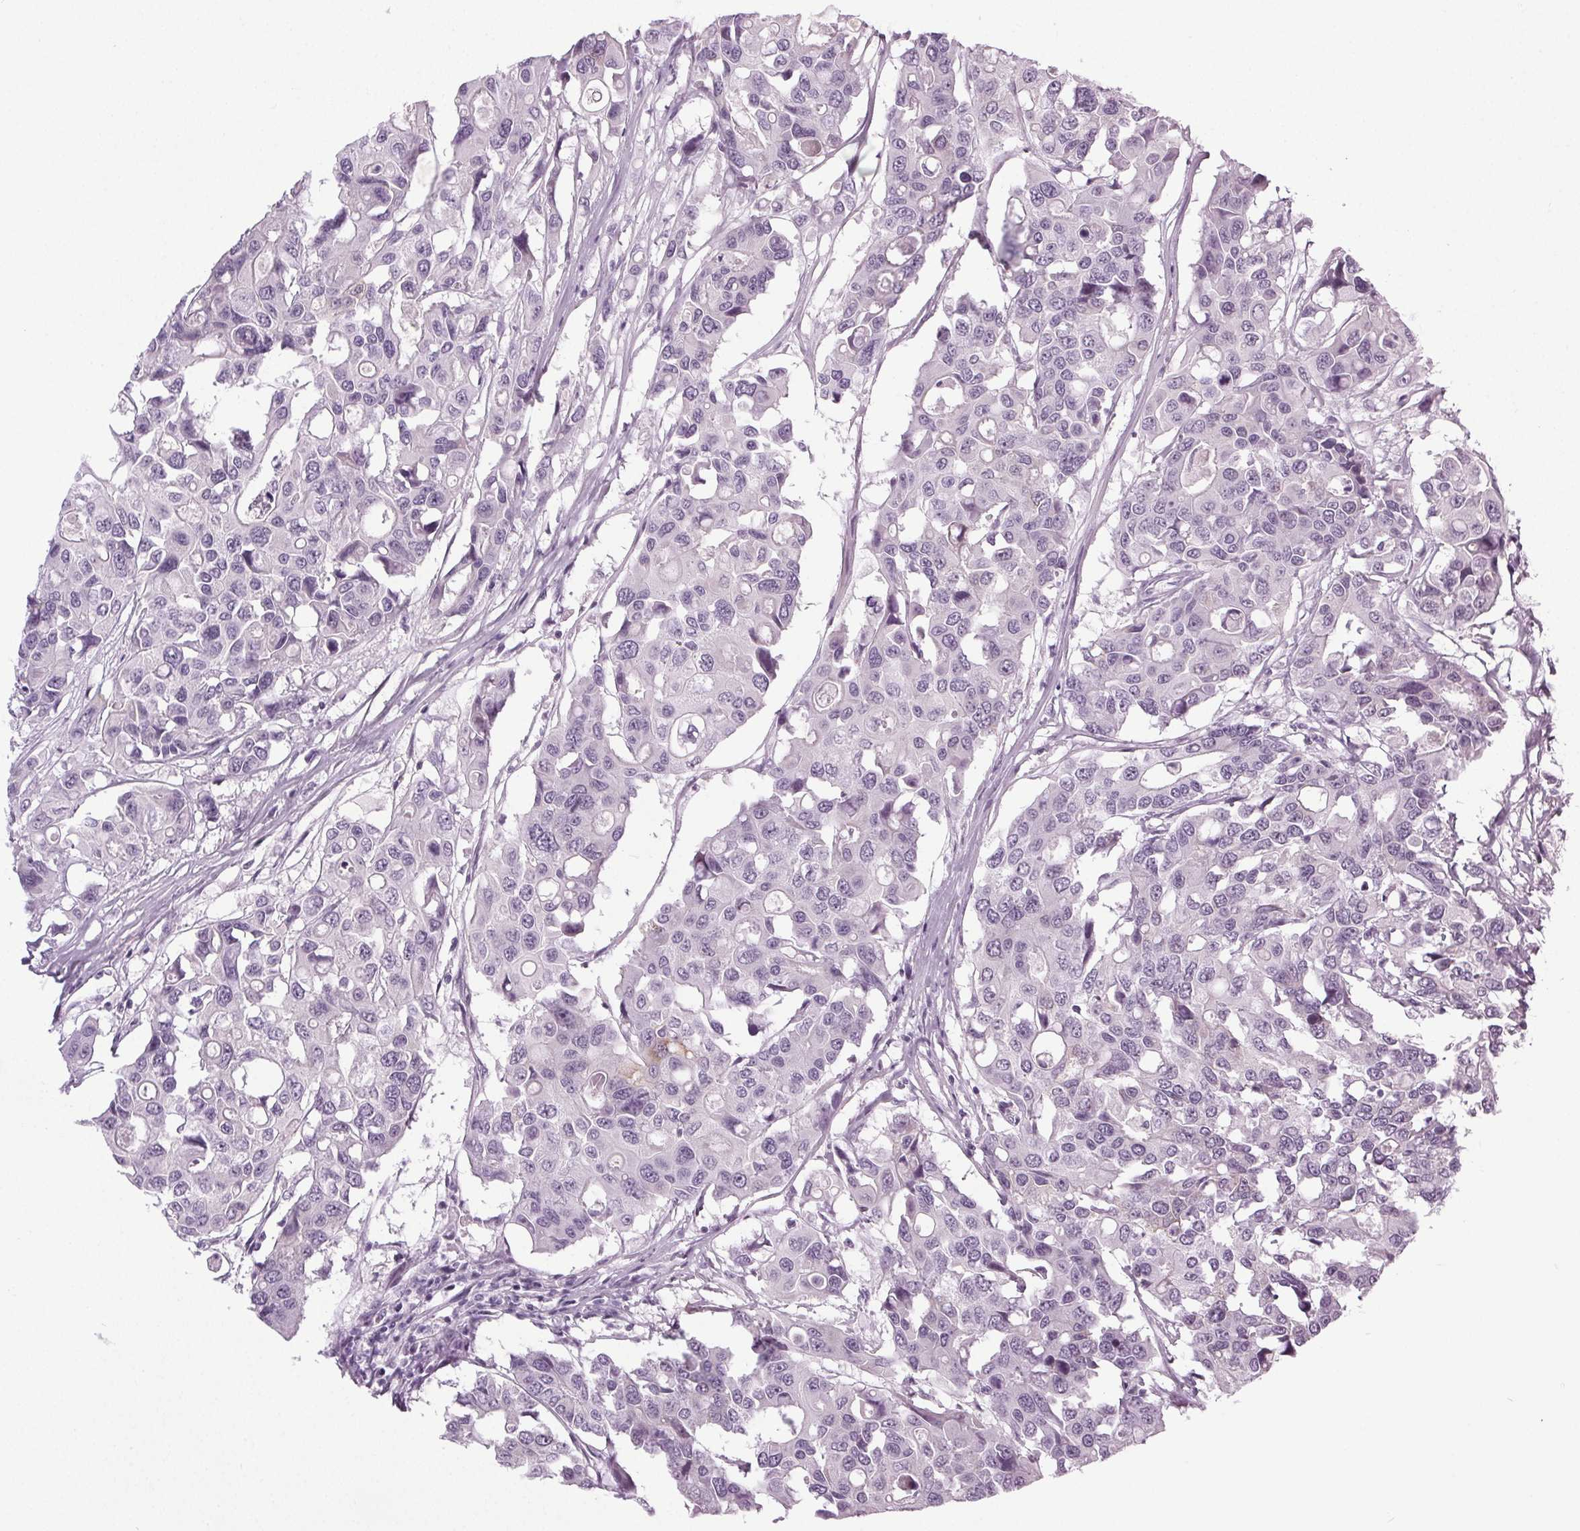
{"staining": {"intensity": "moderate", "quantity": "<25%", "location": "cytoplasmic/membranous"}, "tissue": "colorectal cancer", "cell_type": "Tumor cells", "image_type": "cancer", "snomed": [{"axis": "morphology", "description": "Adenocarcinoma, NOS"}, {"axis": "topography", "description": "Colon"}], "caption": "Colorectal adenocarcinoma stained with a brown dye reveals moderate cytoplasmic/membranous positive expression in about <25% of tumor cells.", "gene": "IGF2BP1", "patient": {"sex": "male", "age": 77}}